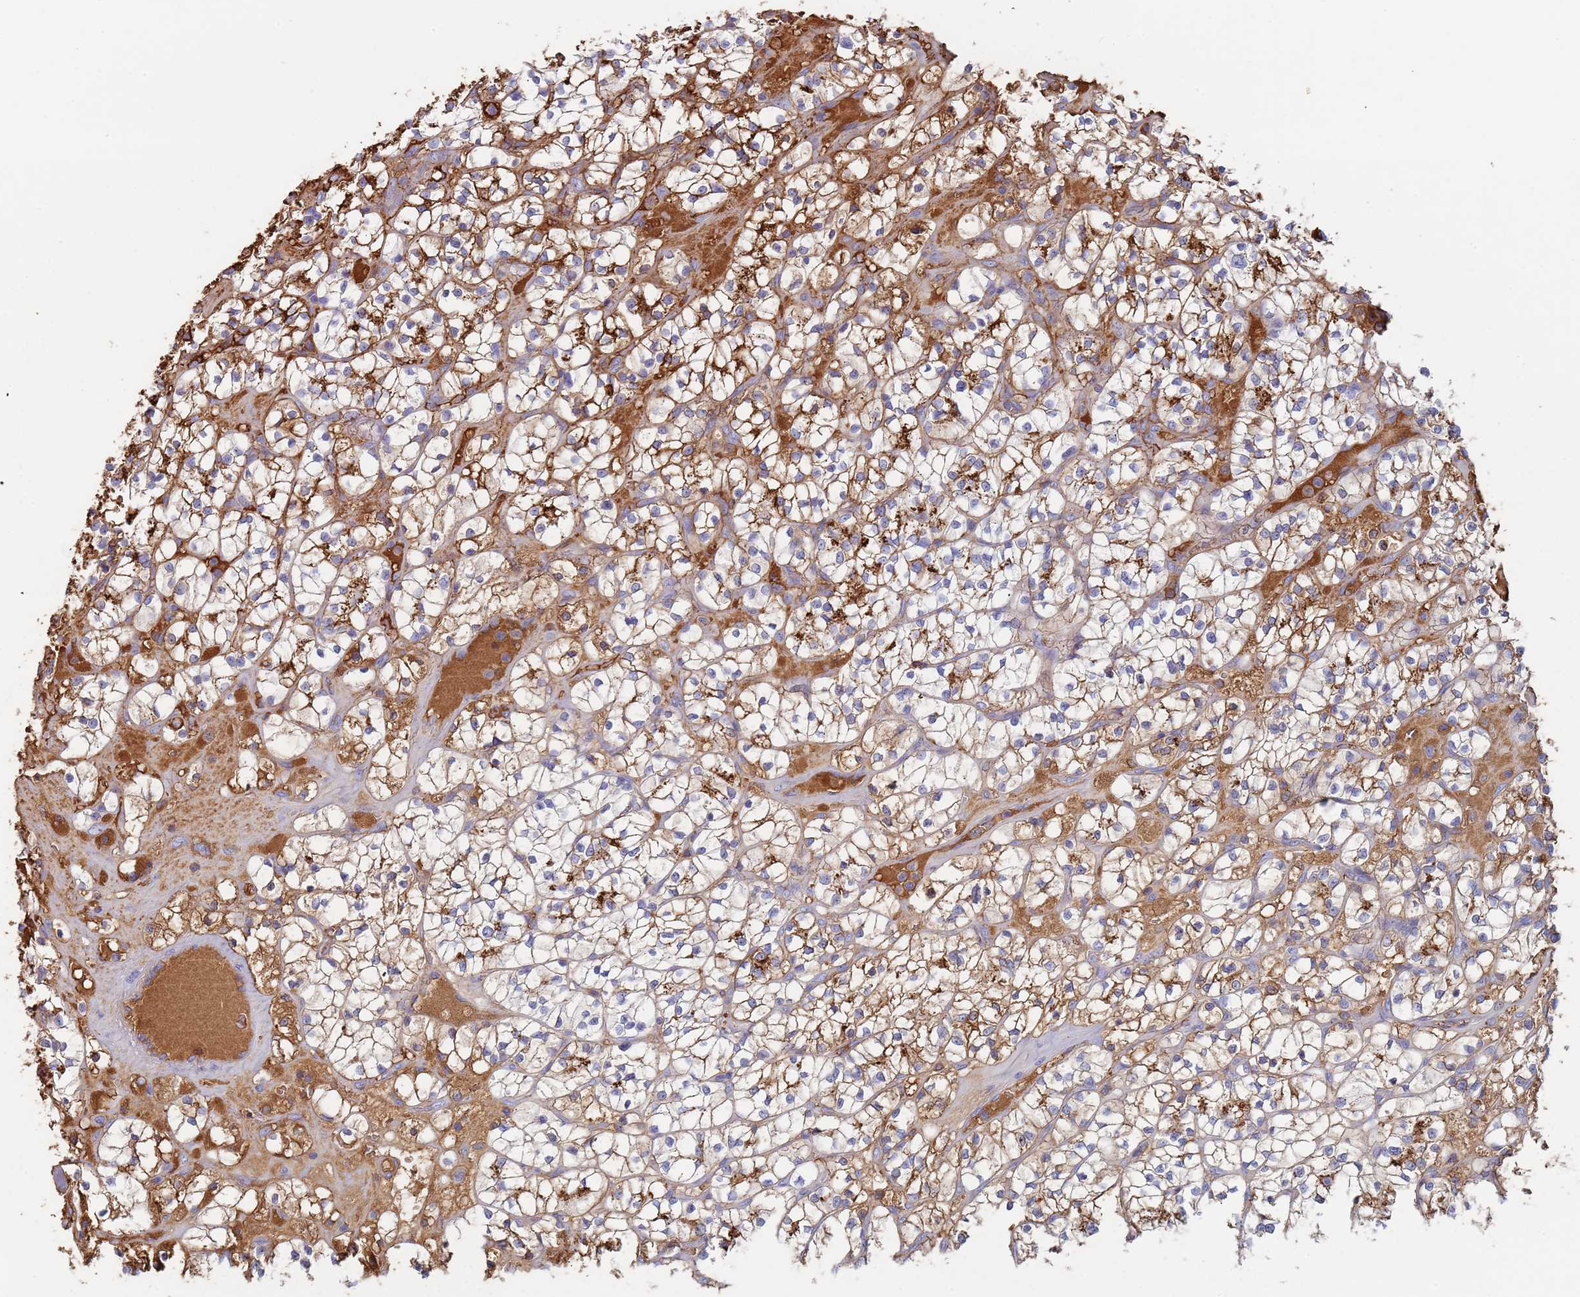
{"staining": {"intensity": "moderate", "quantity": ">75%", "location": "cytoplasmic/membranous"}, "tissue": "renal cancer", "cell_type": "Tumor cells", "image_type": "cancer", "snomed": [{"axis": "morphology", "description": "Adenocarcinoma, NOS"}, {"axis": "topography", "description": "Kidney"}], "caption": "Immunohistochemical staining of renal cancer displays medium levels of moderate cytoplasmic/membranous protein staining in approximately >75% of tumor cells. The staining was performed using DAB, with brown indicating positive protein expression. Nuclei are stained blue with hematoxylin.", "gene": "CYSLTR2", "patient": {"sex": "female", "age": 64}}